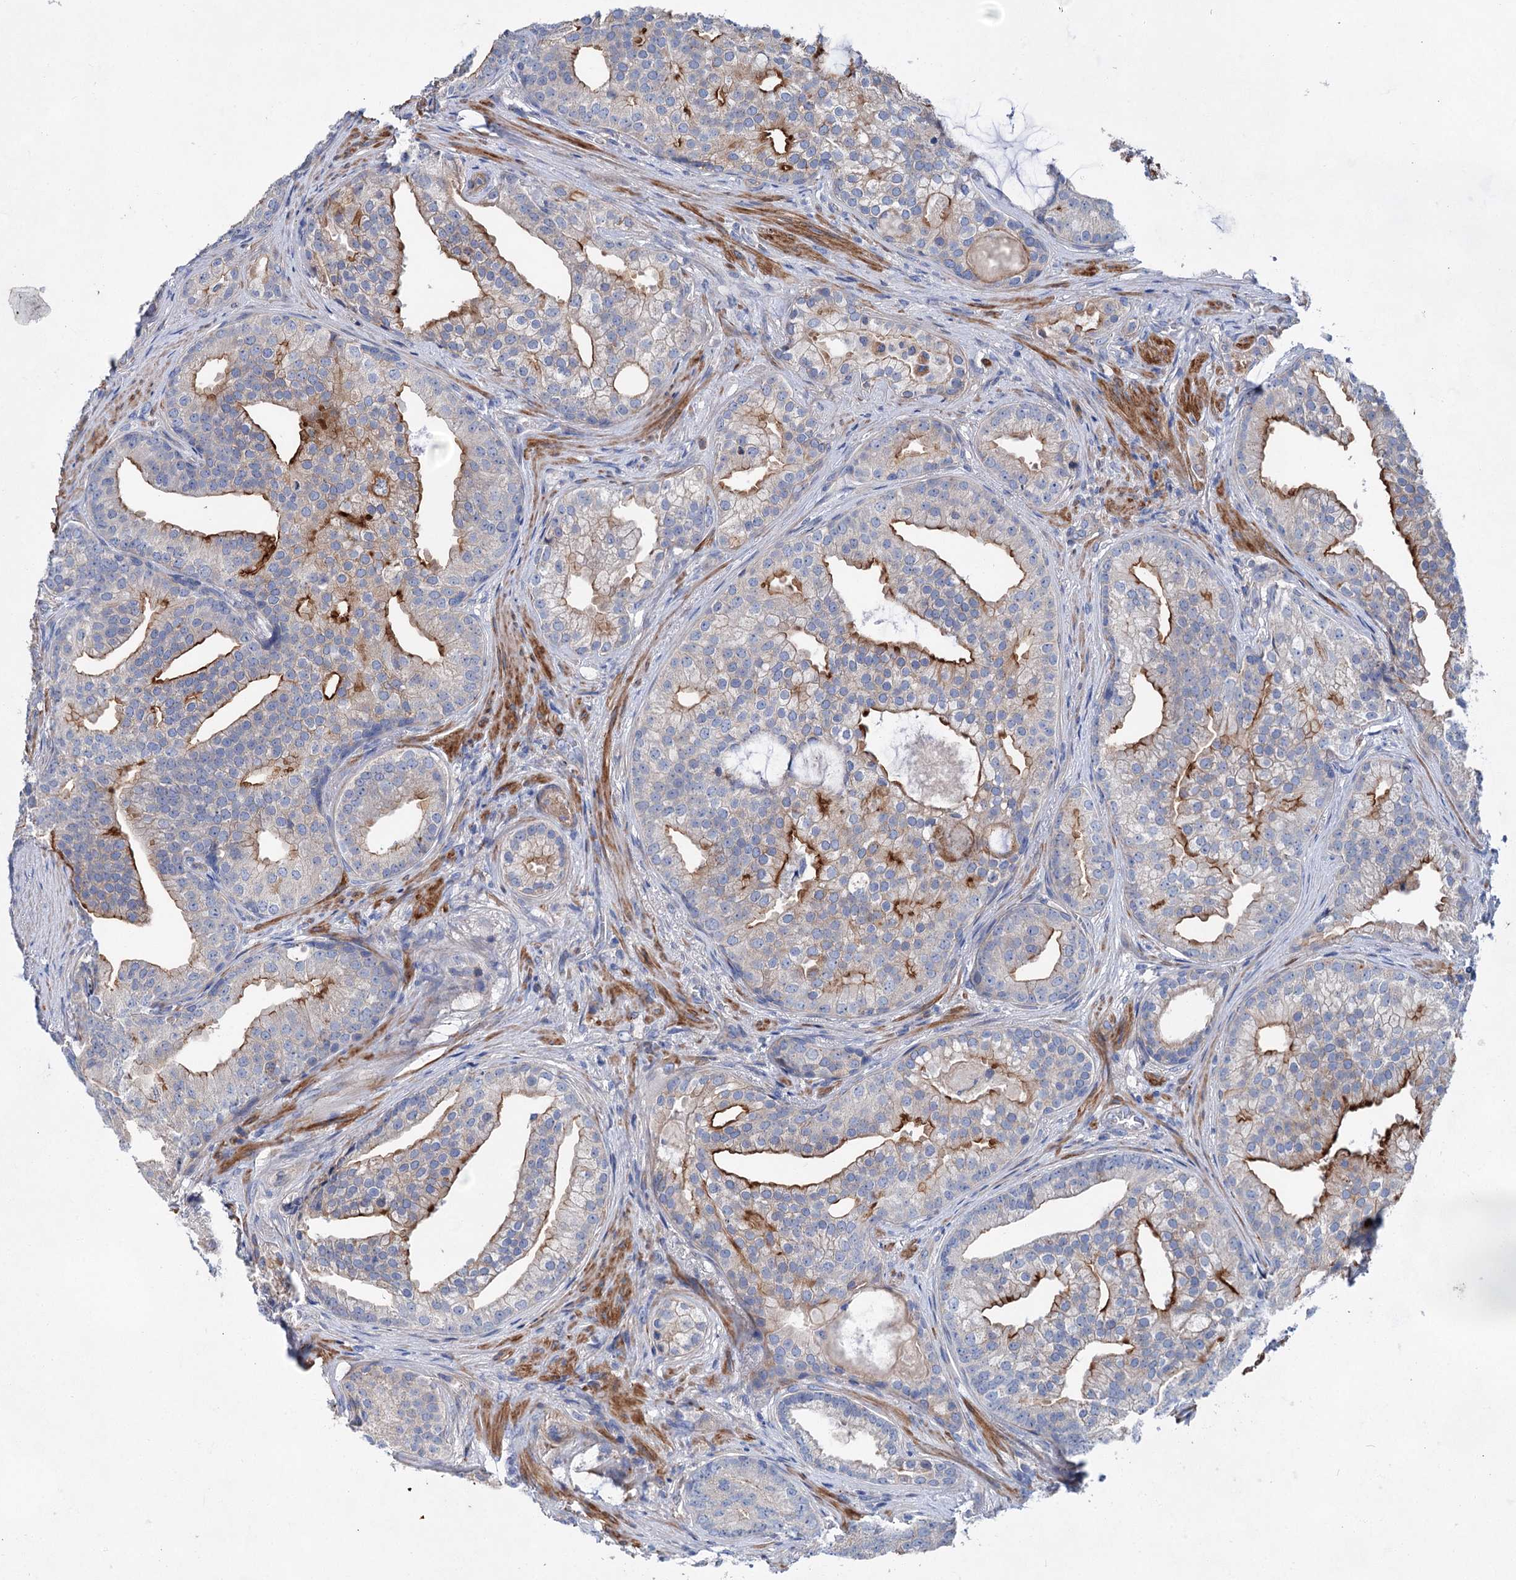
{"staining": {"intensity": "strong", "quantity": "<25%", "location": "cytoplasmic/membranous"}, "tissue": "prostate cancer", "cell_type": "Tumor cells", "image_type": "cancer", "snomed": [{"axis": "morphology", "description": "Adenocarcinoma, Low grade"}, {"axis": "topography", "description": "Prostate"}], "caption": "Human low-grade adenocarcinoma (prostate) stained with a protein marker displays strong staining in tumor cells.", "gene": "GPR155", "patient": {"sex": "male", "age": 71}}